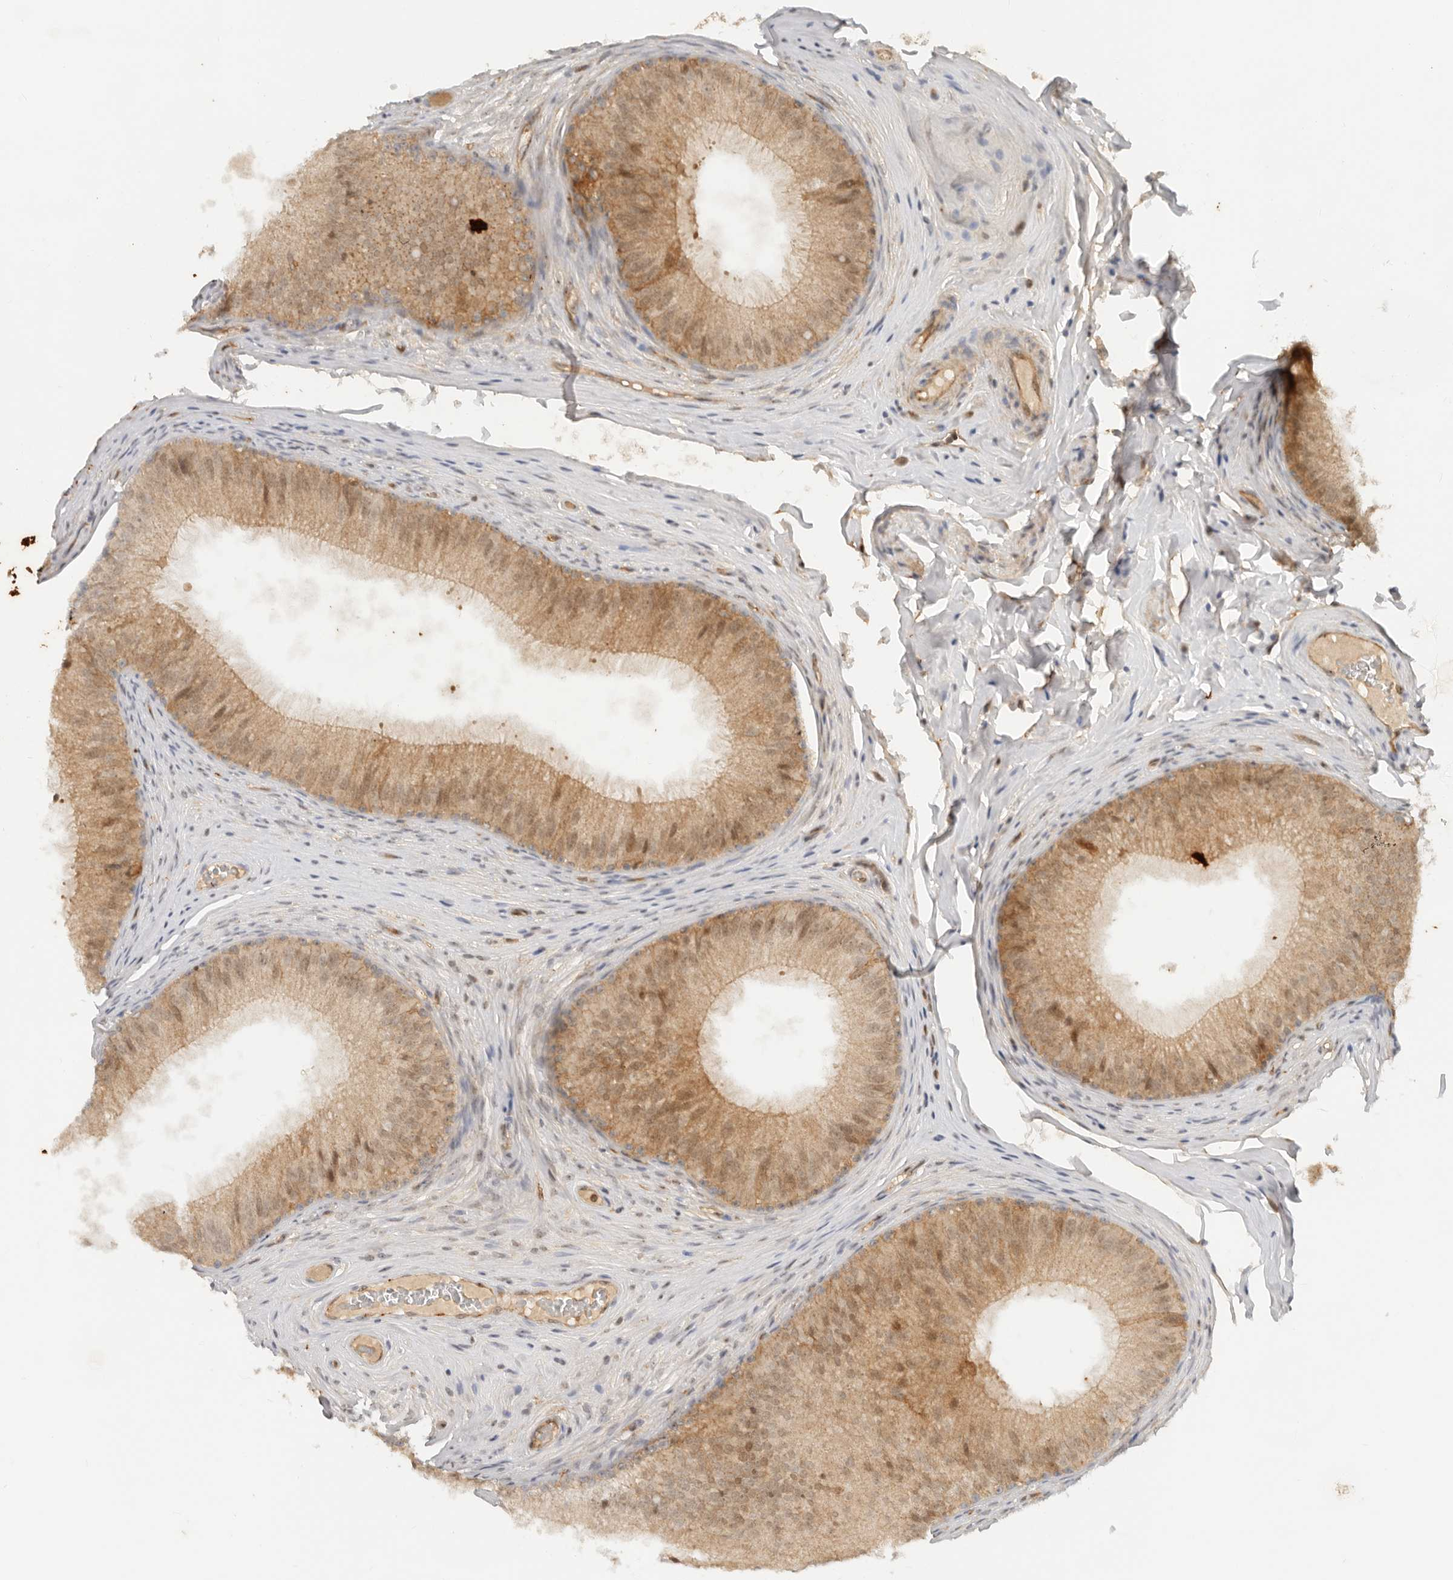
{"staining": {"intensity": "moderate", "quantity": ">75%", "location": "cytoplasmic/membranous,nuclear"}, "tissue": "epididymis", "cell_type": "Glandular cells", "image_type": "normal", "snomed": [{"axis": "morphology", "description": "Normal tissue, NOS"}, {"axis": "topography", "description": "Epididymis"}], "caption": "The micrograph shows a brown stain indicating the presence of a protein in the cytoplasmic/membranous,nuclear of glandular cells in epididymis.", "gene": "HEXD", "patient": {"sex": "male", "age": 32}}